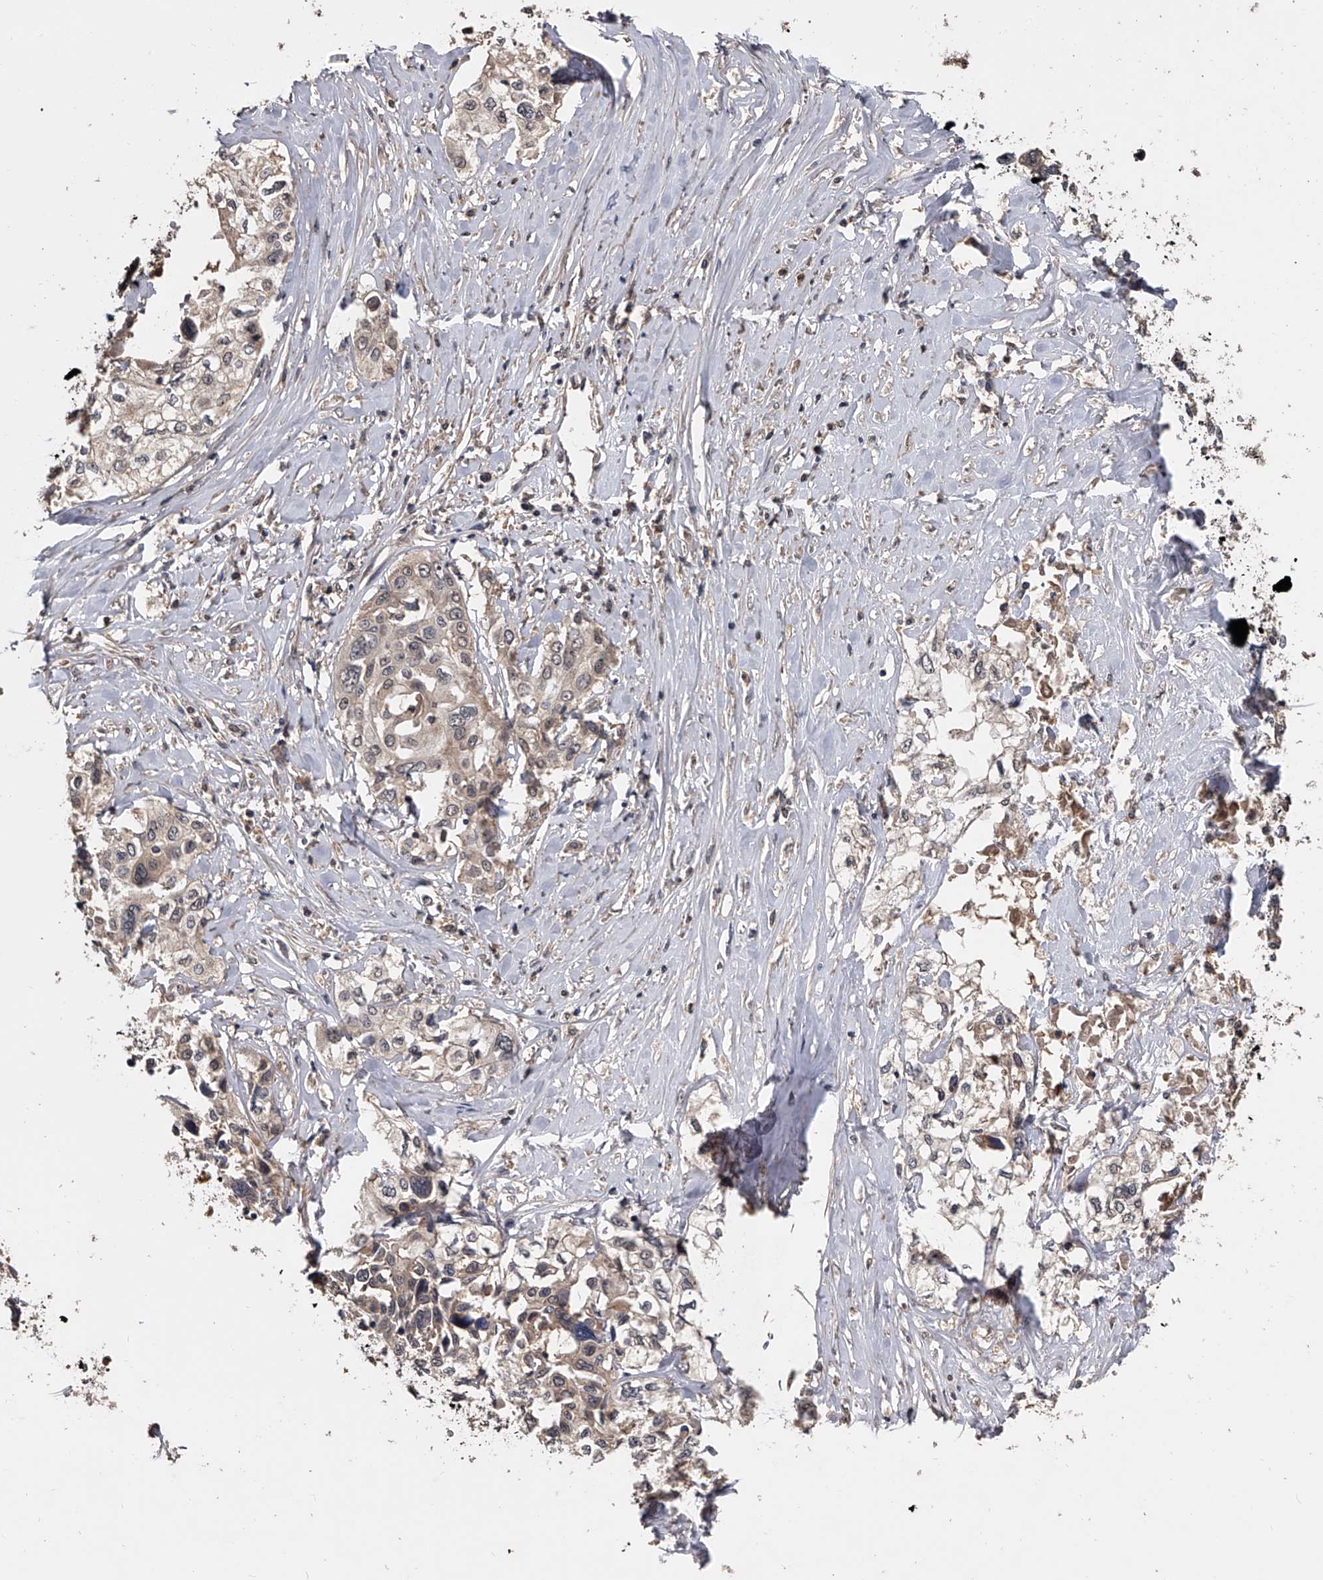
{"staining": {"intensity": "weak", "quantity": "25%-75%", "location": "cytoplasmic/membranous"}, "tissue": "cervical cancer", "cell_type": "Tumor cells", "image_type": "cancer", "snomed": [{"axis": "morphology", "description": "Squamous cell carcinoma, NOS"}, {"axis": "topography", "description": "Cervix"}], "caption": "This micrograph reveals immunohistochemistry (IHC) staining of cervical cancer (squamous cell carcinoma), with low weak cytoplasmic/membranous positivity in approximately 25%-75% of tumor cells.", "gene": "EFCAB7", "patient": {"sex": "female", "age": 31}}